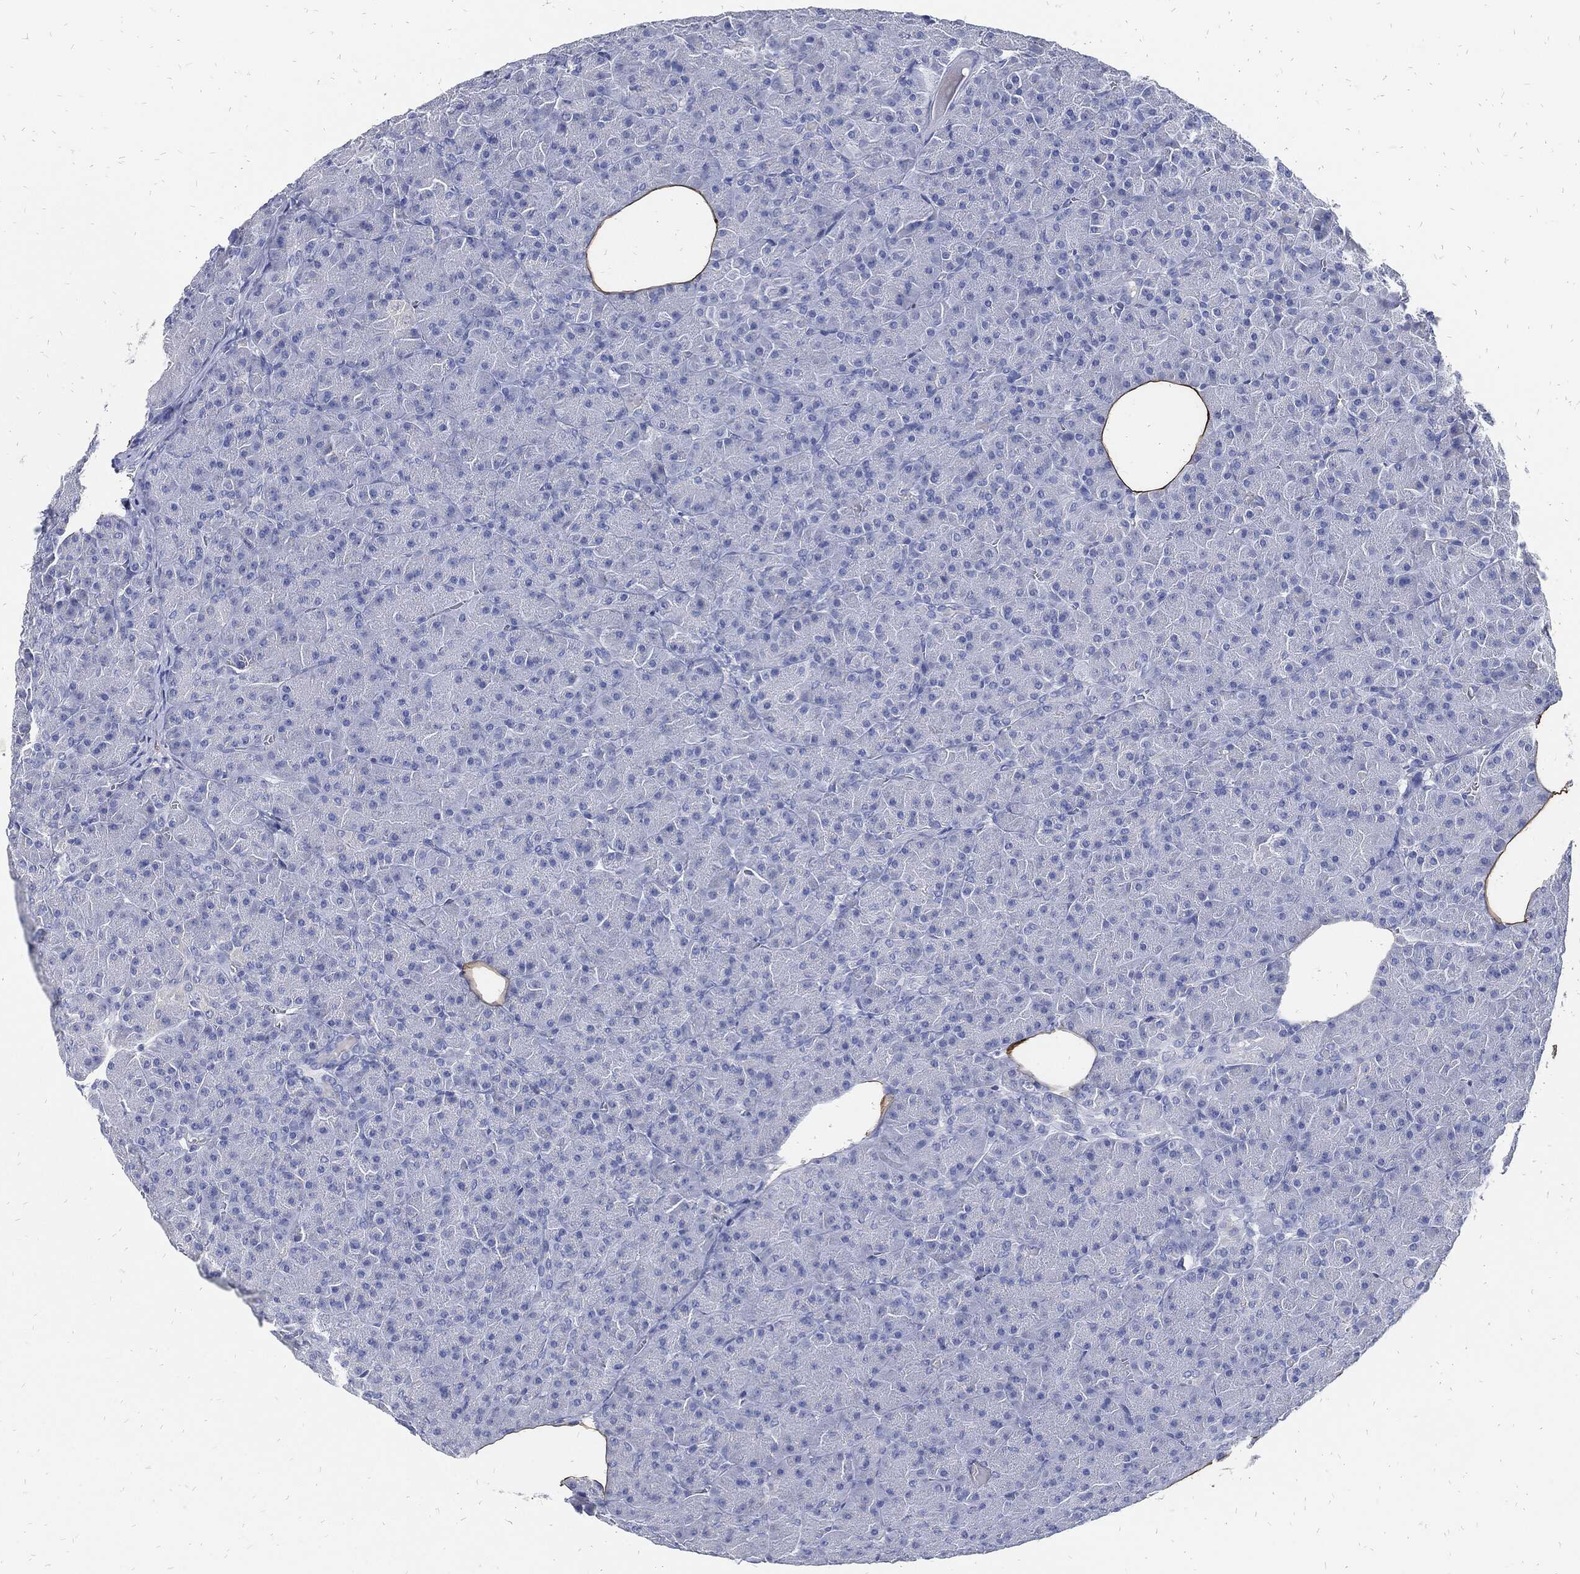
{"staining": {"intensity": "negative", "quantity": "none", "location": "none"}, "tissue": "pancreas", "cell_type": "Exocrine glandular cells", "image_type": "normal", "snomed": [{"axis": "morphology", "description": "Normal tissue, NOS"}, {"axis": "topography", "description": "Pancreas"}], "caption": "Human pancreas stained for a protein using immunohistochemistry (IHC) demonstrates no staining in exocrine glandular cells.", "gene": "FABP4", "patient": {"sex": "male", "age": 61}}